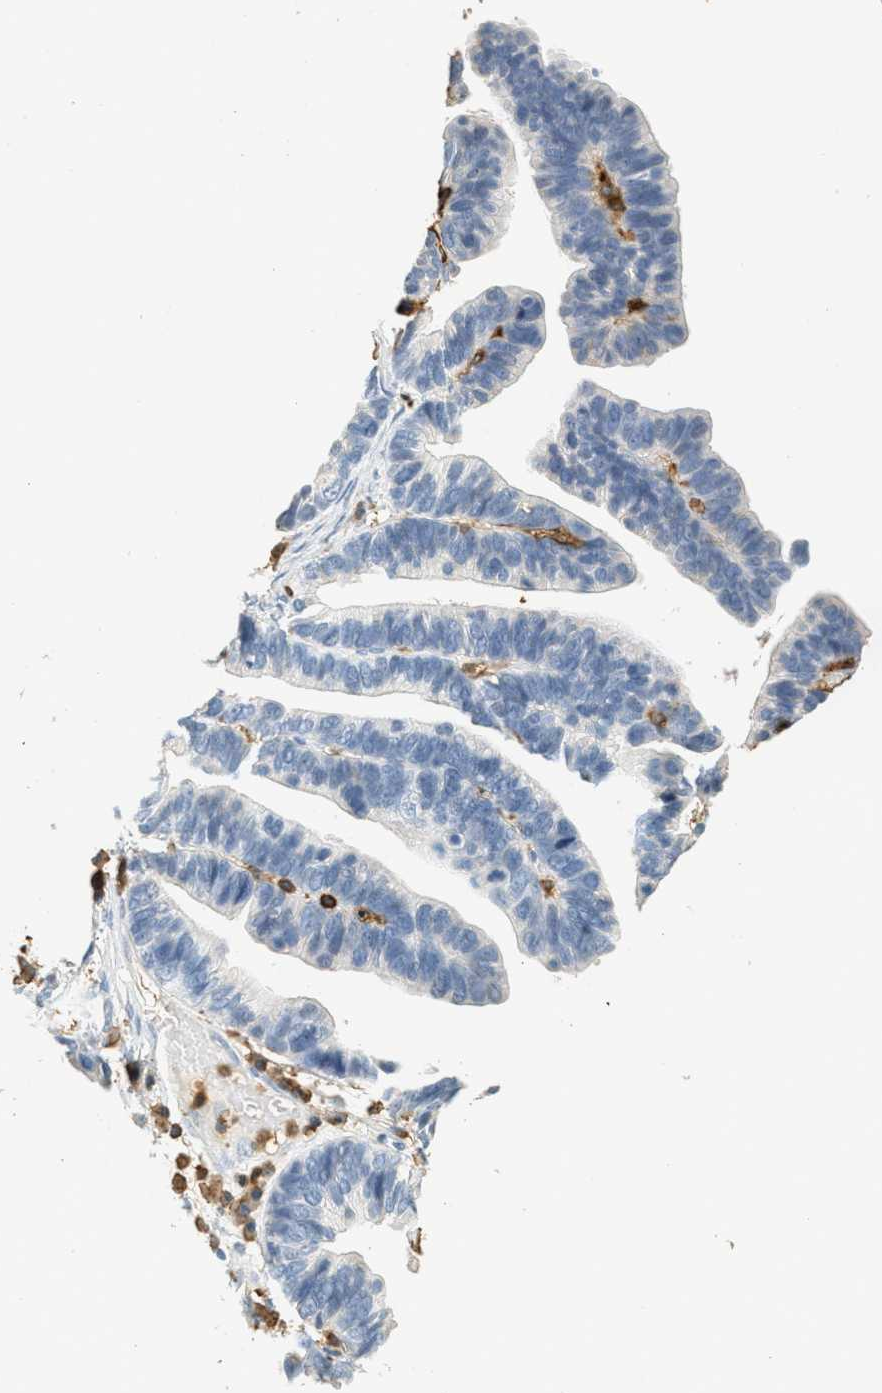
{"staining": {"intensity": "negative", "quantity": "none", "location": "none"}, "tissue": "ovarian cancer", "cell_type": "Tumor cells", "image_type": "cancer", "snomed": [{"axis": "morphology", "description": "Cystadenocarcinoma, serous, NOS"}, {"axis": "topography", "description": "Ovary"}], "caption": "An image of human serous cystadenocarcinoma (ovarian) is negative for staining in tumor cells. (IHC, brightfield microscopy, high magnification).", "gene": "LSP1", "patient": {"sex": "female", "age": 56}}